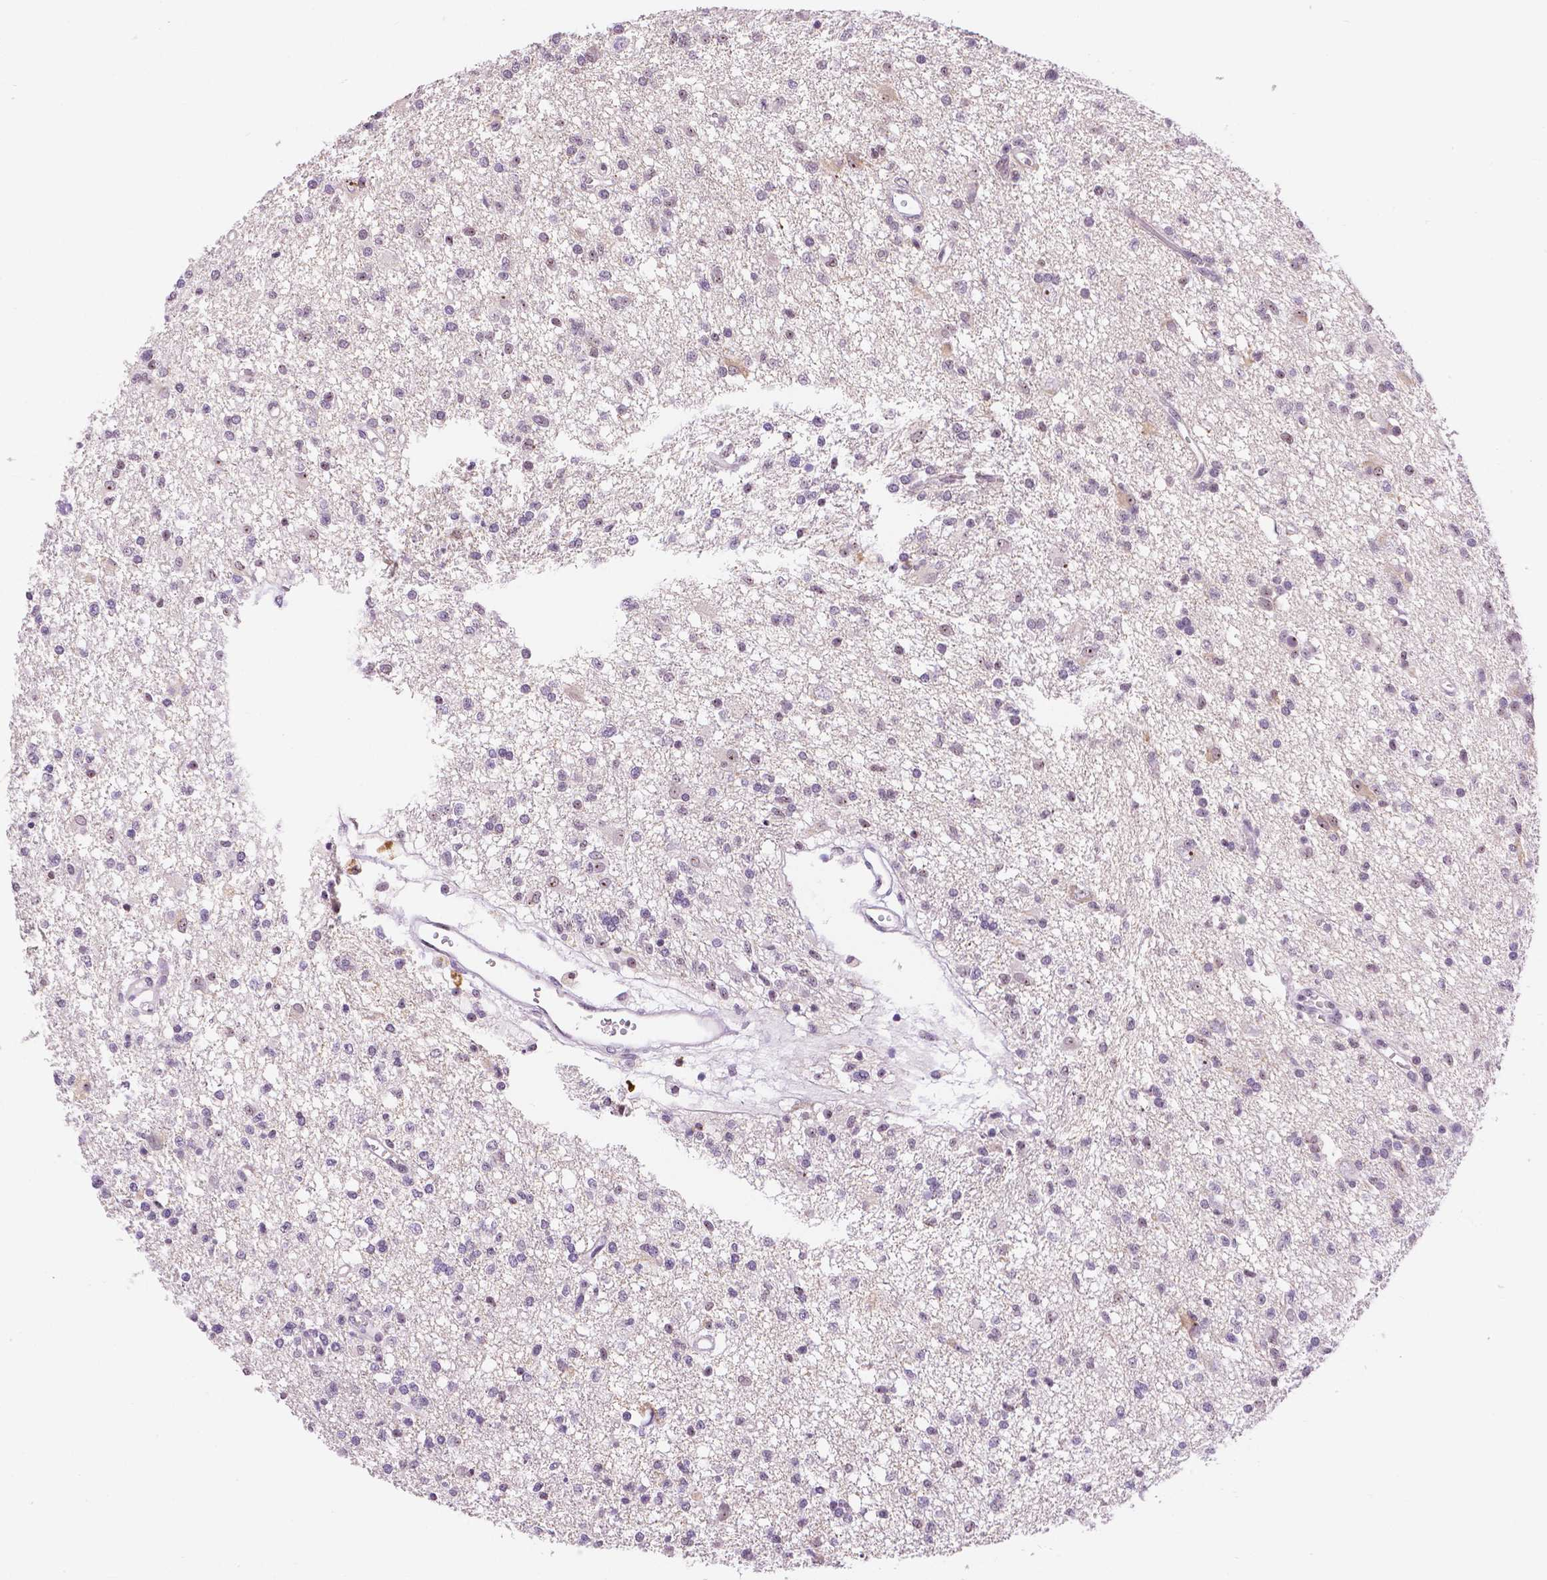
{"staining": {"intensity": "negative", "quantity": "none", "location": "none"}, "tissue": "glioma", "cell_type": "Tumor cells", "image_type": "cancer", "snomed": [{"axis": "morphology", "description": "Glioma, malignant, Low grade"}, {"axis": "topography", "description": "Brain"}], "caption": "Photomicrograph shows no significant protein expression in tumor cells of glioma. (IHC, brightfield microscopy, high magnification).", "gene": "NHP2", "patient": {"sex": "male", "age": 64}}